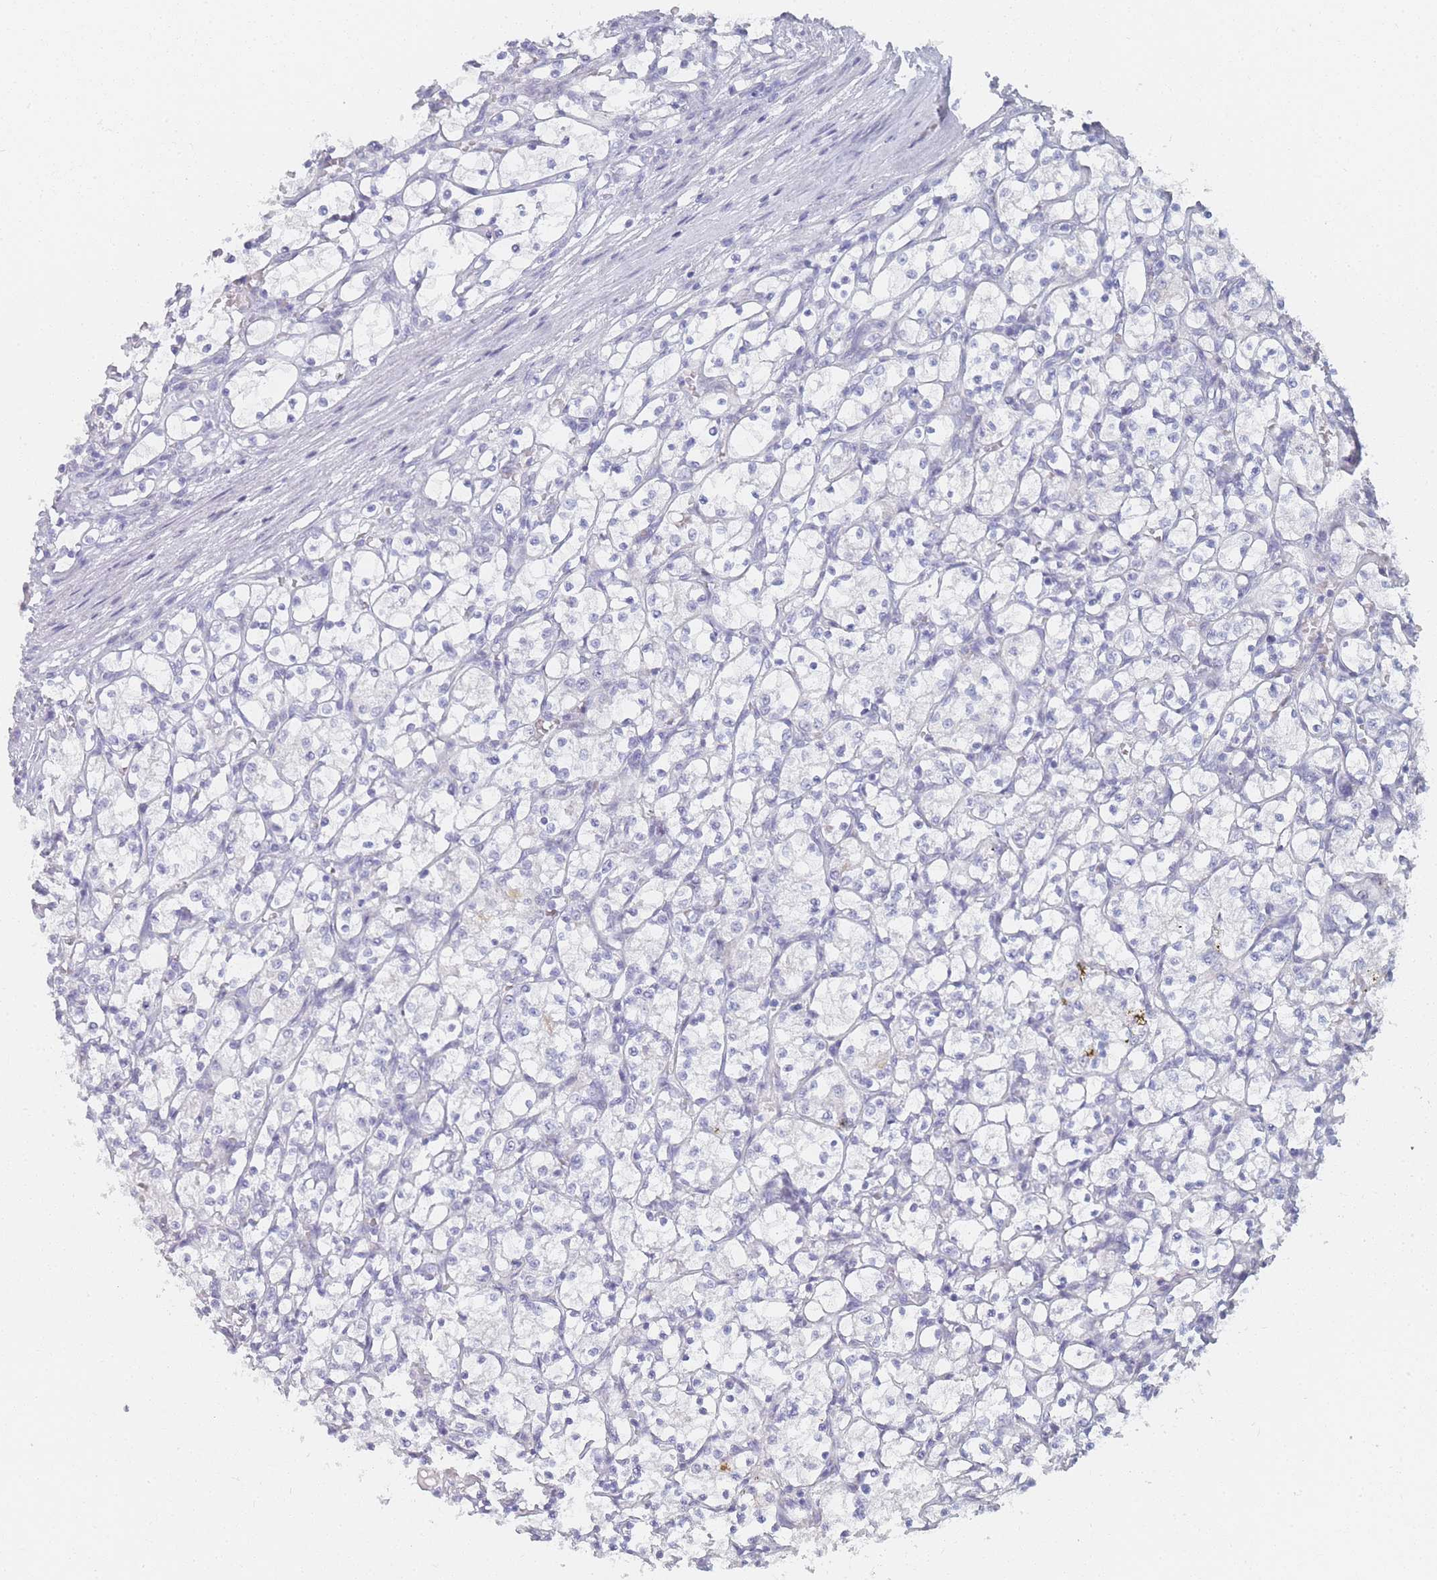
{"staining": {"intensity": "negative", "quantity": "none", "location": "none"}, "tissue": "renal cancer", "cell_type": "Tumor cells", "image_type": "cancer", "snomed": [{"axis": "morphology", "description": "Adenocarcinoma, NOS"}, {"axis": "topography", "description": "Kidney"}], "caption": "Photomicrograph shows no significant protein positivity in tumor cells of adenocarcinoma (renal). The staining is performed using DAB (3,3'-diaminobenzidine) brown chromogen with nuclei counter-stained in using hematoxylin.", "gene": "IMPG1", "patient": {"sex": "female", "age": 69}}